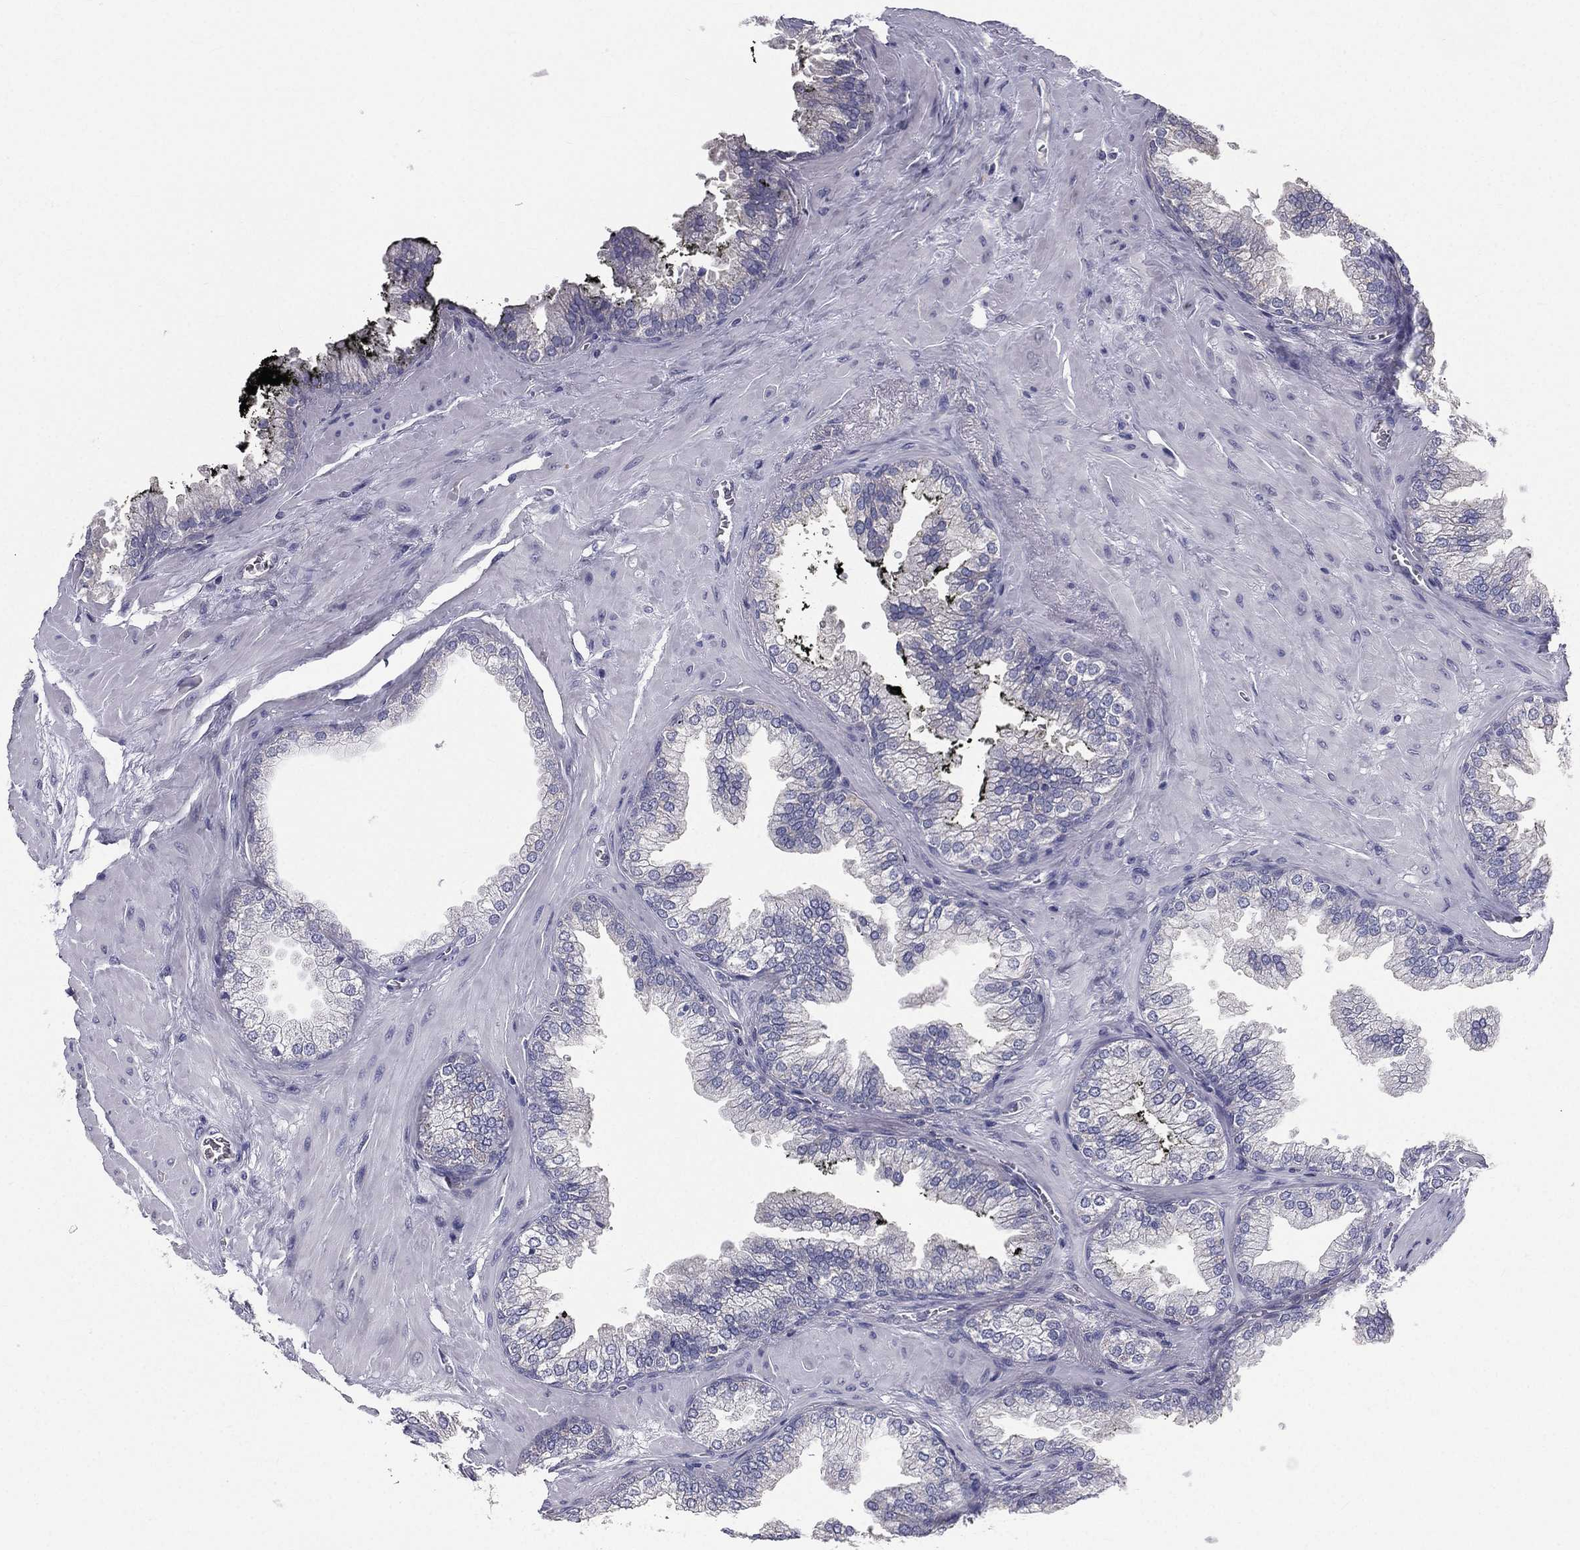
{"staining": {"intensity": "negative", "quantity": "none", "location": "none"}, "tissue": "prostate cancer", "cell_type": "Tumor cells", "image_type": "cancer", "snomed": [{"axis": "morphology", "description": "Adenocarcinoma, Low grade"}, {"axis": "topography", "description": "Prostate"}], "caption": "High power microscopy photomicrograph of an immunohistochemistry micrograph of prostate low-grade adenocarcinoma, revealing no significant expression in tumor cells.", "gene": "MUC13", "patient": {"sex": "male", "age": 72}}